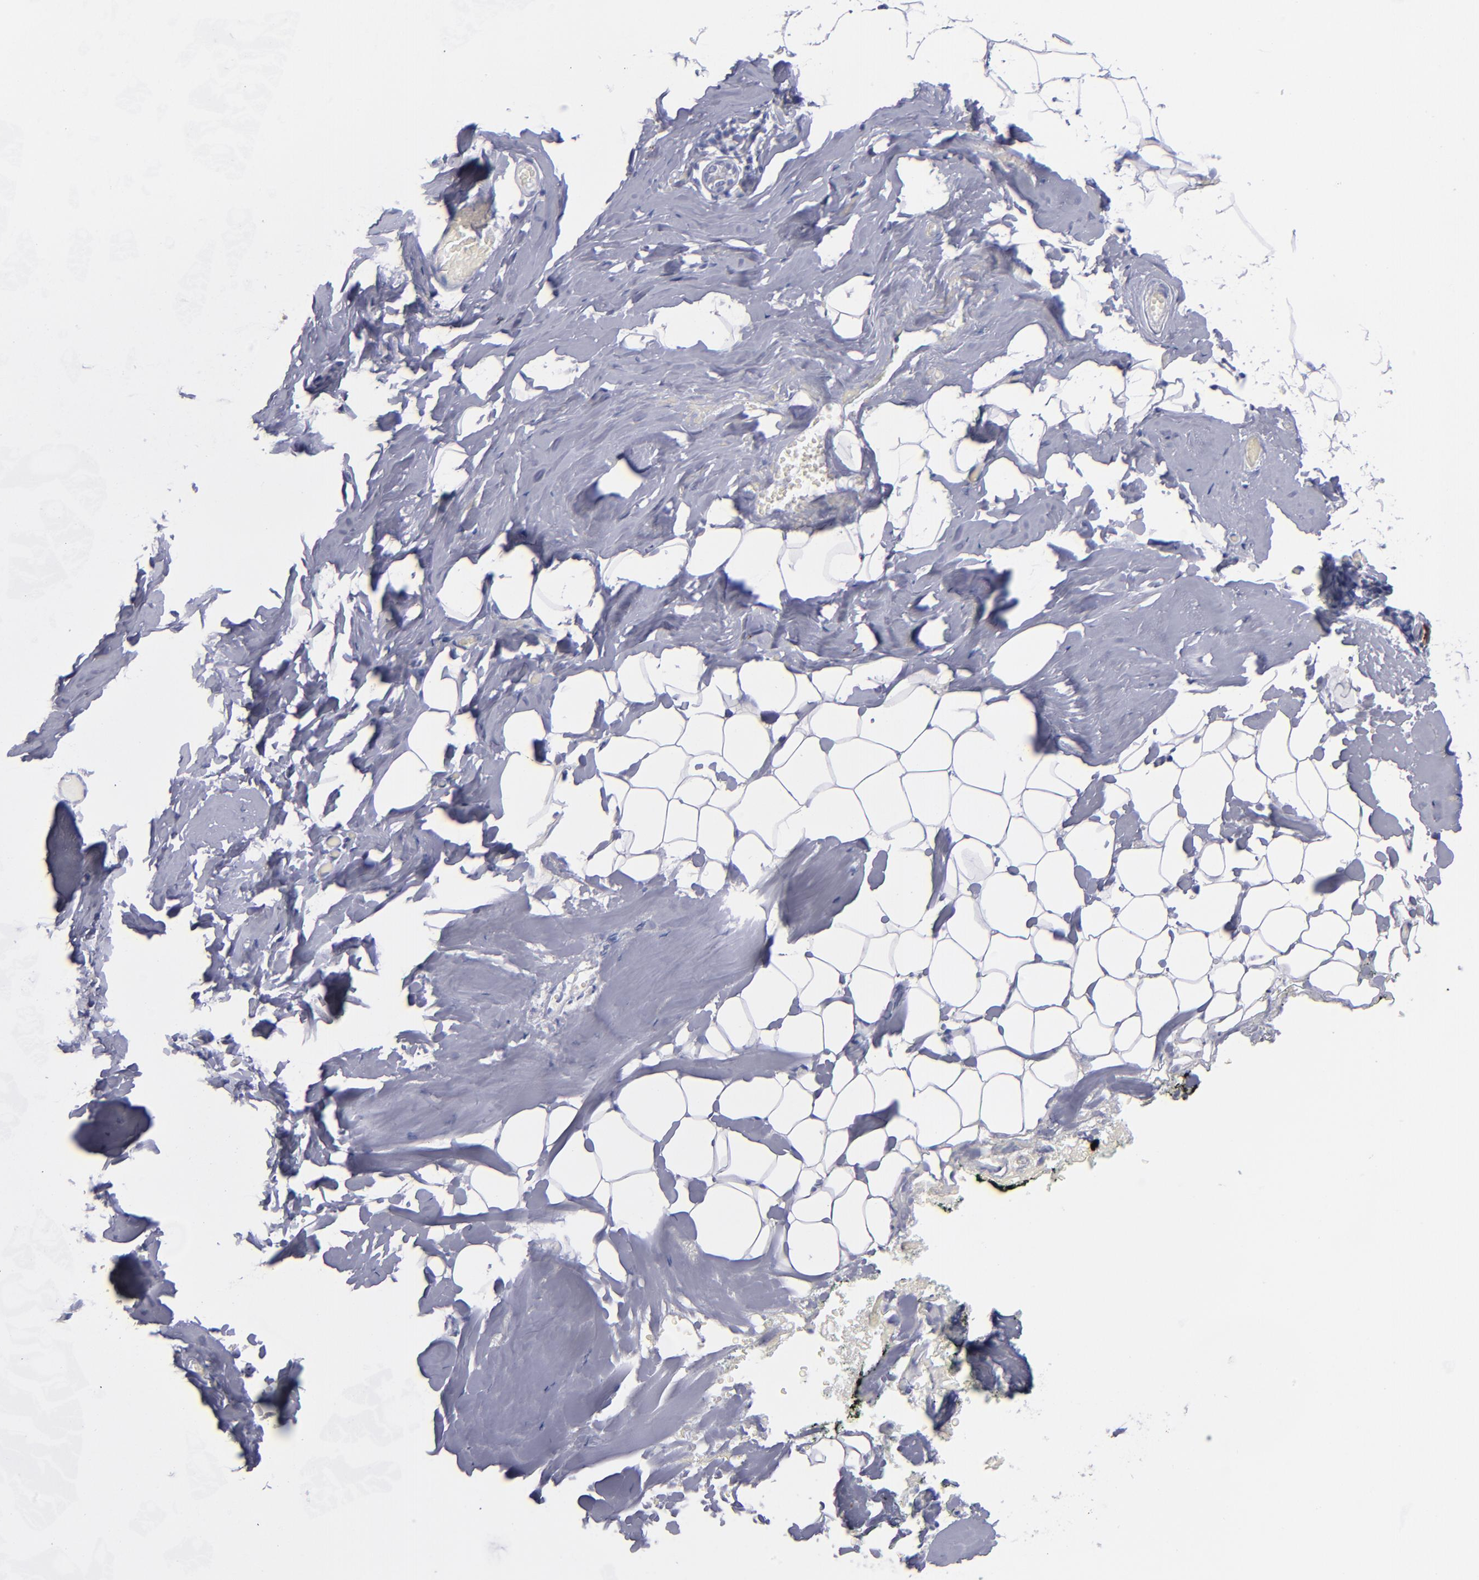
{"staining": {"intensity": "negative", "quantity": "none", "location": "none"}, "tissue": "breast", "cell_type": "Adipocytes", "image_type": "normal", "snomed": [{"axis": "morphology", "description": "Normal tissue, NOS"}, {"axis": "topography", "description": "Breast"}, {"axis": "topography", "description": "Soft tissue"}], "caption": "This is an immunohistochemistry photomicrograph of benign breast. There is no expression in adipocytes.", "gene": "MFGE8", "patient": {"sex": "female", "age": 75}}